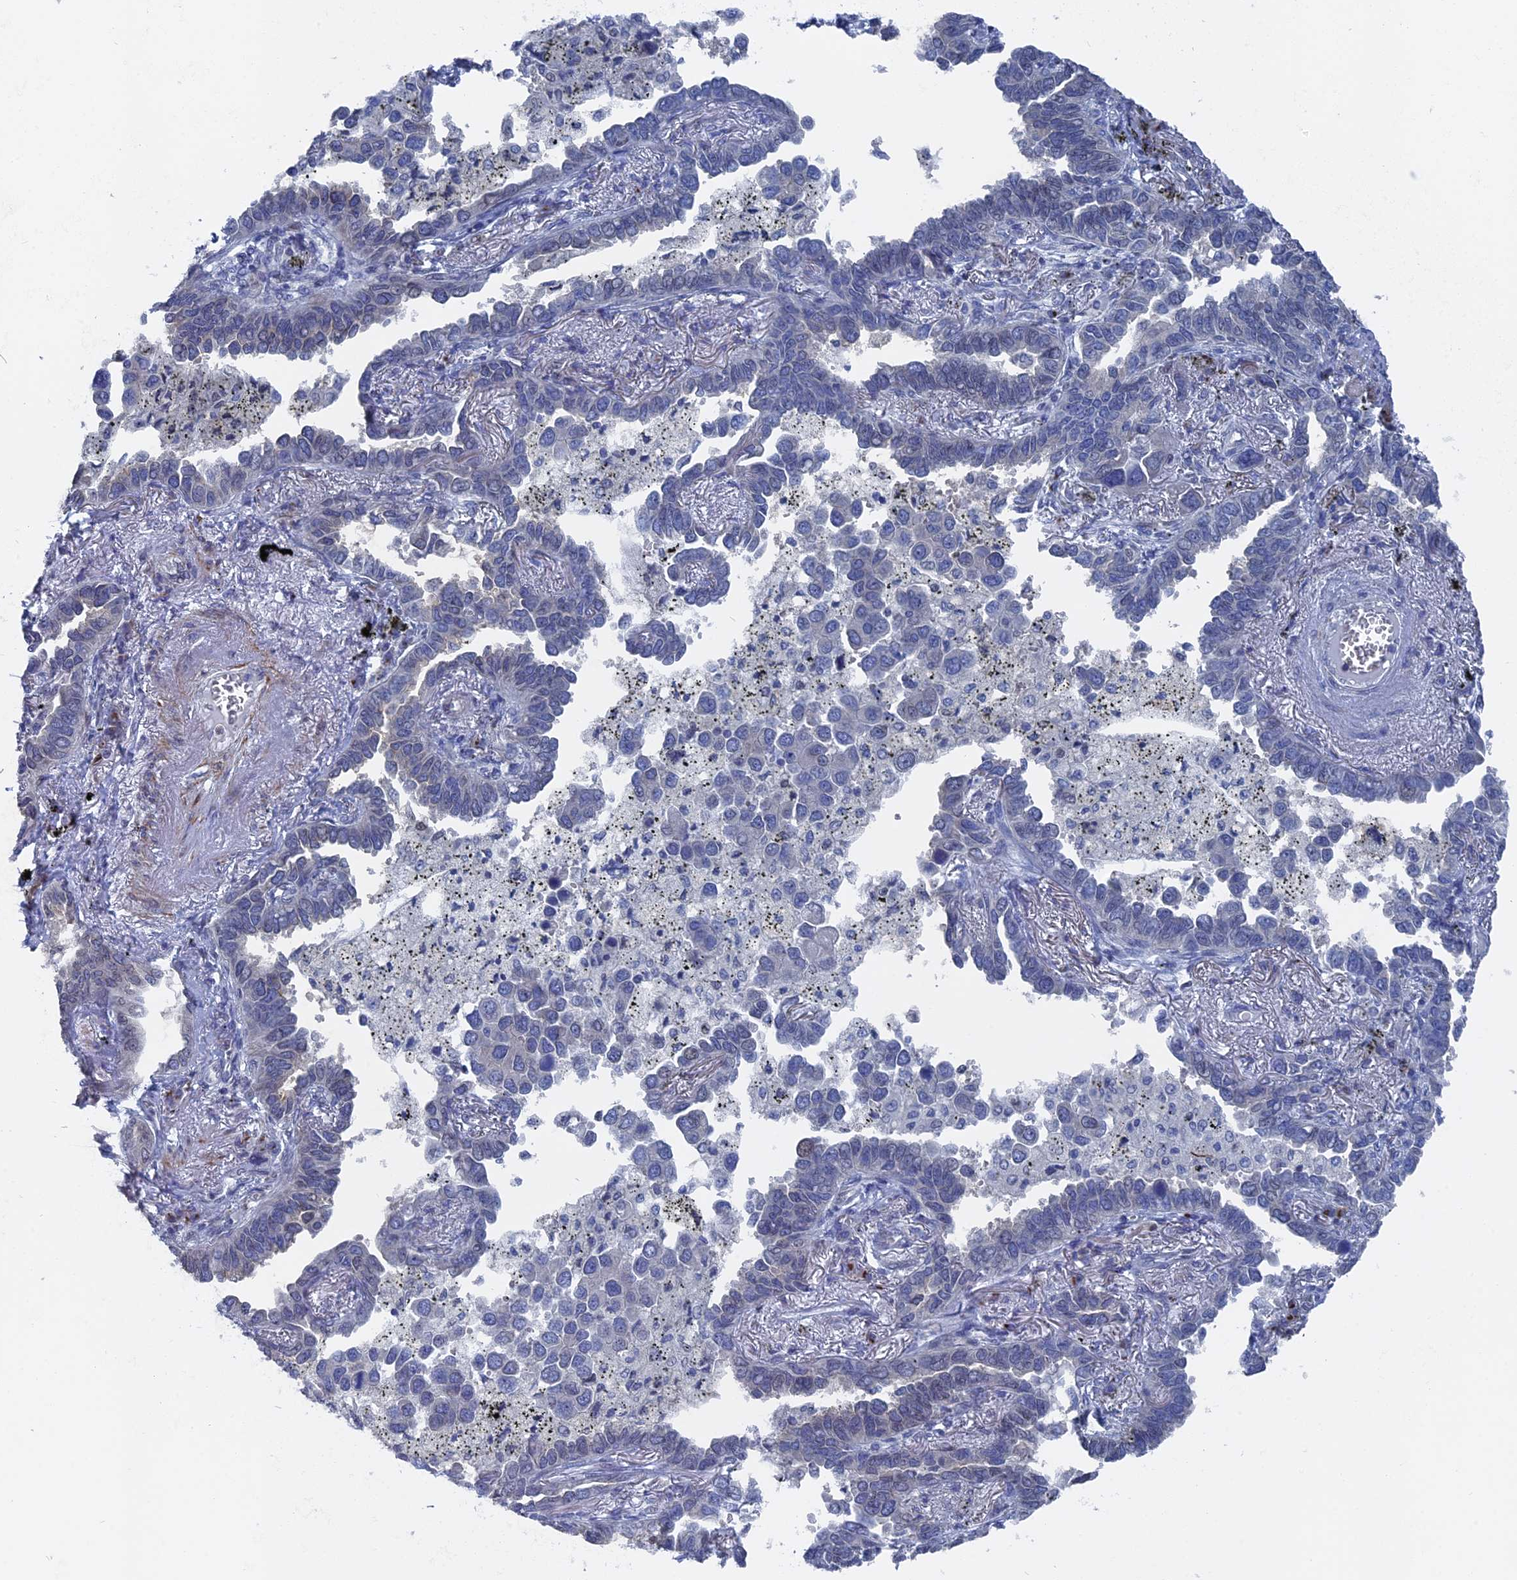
{"staining": {"intensity": "negative", "quantity": "none", "location": "none"}, "tissue": "lung cancer", "cell_type": "Tumor cells", "image_type": "cancer", "snomed": [{"axis": "morphology", "description": "Adenocarcinoma, NOS"}, {"axis": "topography", "description": "Lung"}], "caption": "High magnification brightfield microscopy of lung cancer stained with DAB (3,3'-diaminobenzidine) (brown) and counterstained with hematoxylin (blue): tumor cells show no significant expression. (Stains: DAB immunohistochemistry (IHC) with hematoxylin counter stain, Microscopy: brightfield microscopy at high magnification).", "gene": "MTRF1", "patient": {"sex": "male", "age": 67}}